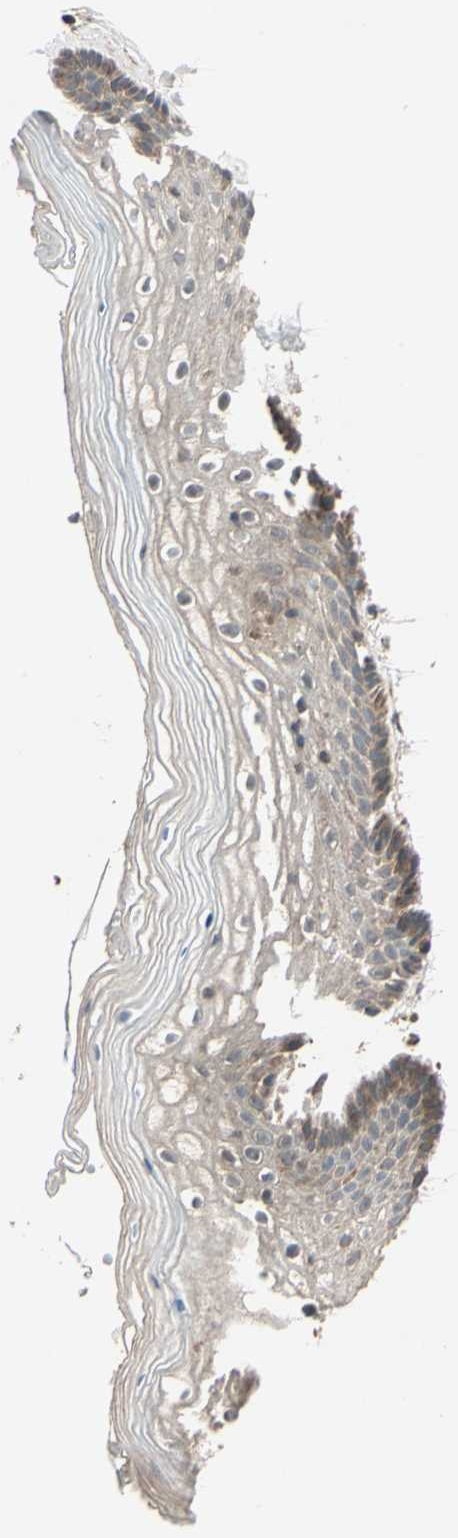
{"staining": {"intensity": "weak", "quantity": ">75%", "location": "cytoplasmic/membranous"}, "tissue": "vagina", "cell_type": "Squamous epithelial cells", "image_type": "normal", "snomed": [{"axis": "morphology", "description": "Normal tissue, NOS"}, {"axis": "topography", "description": "Vagina"}], "caption": "Squamous epithelial cells reveal low levels of weak cytoplasmic/membranous positivity in about >75% of cells in benign human vagina.", "gene": "ACVR1C", "patient": {"sex": "female", "age": 46}}